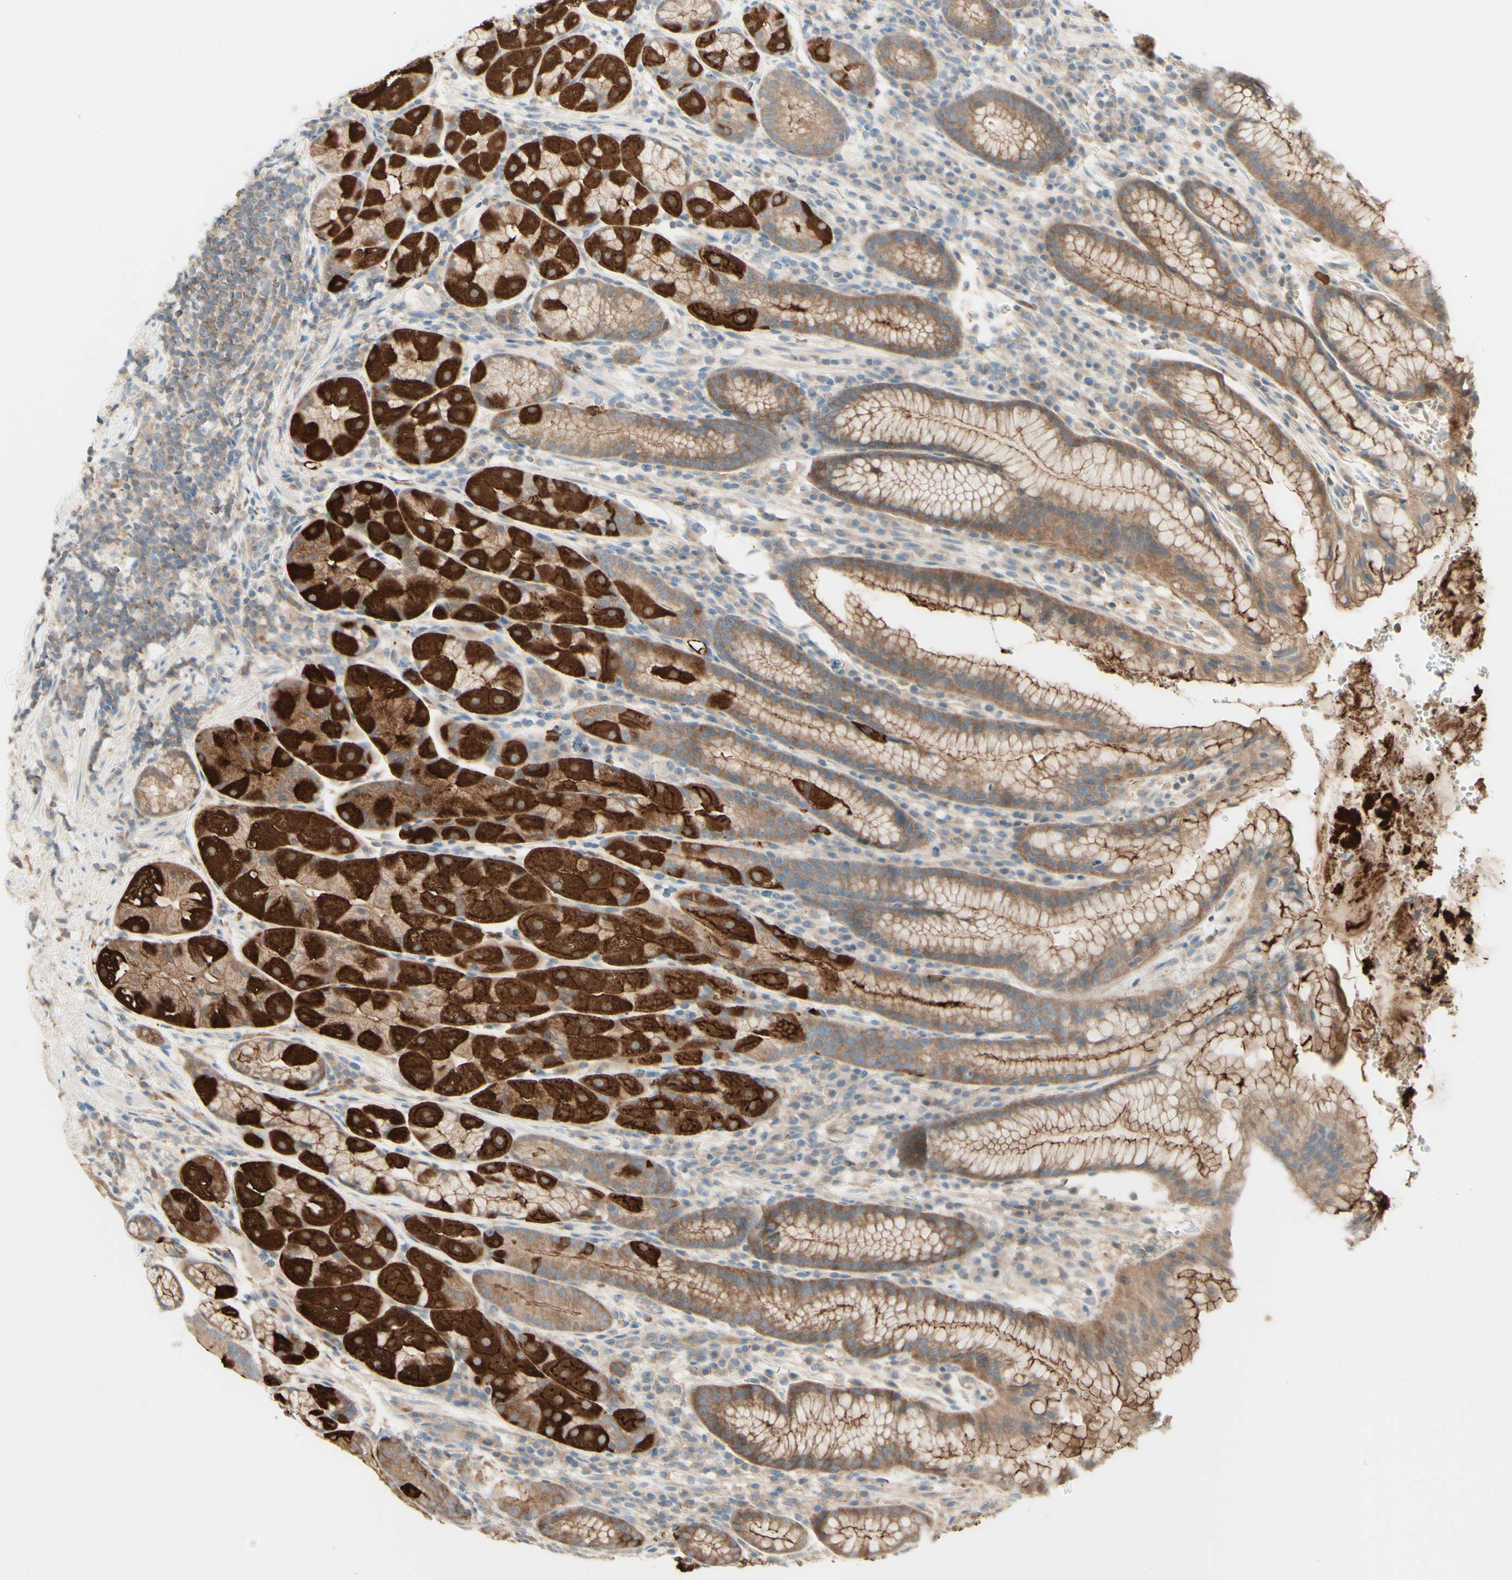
{"staining": {"intensity": "strong", "quantity": "25%-75%", "location": "cytoplasmic/membranous"}, "tissue": "stomach", "cell_type": "Glandular cells", "image_type": "normal", "snomed": [{"axis": "morphology", "description": "Normal tissue, NOS"}, {"axis": "topography", "description": "Stomach, lower"}], "caption": "About 25%-75% of glandular cells in unremarkable stomach exhibit strong cytoplasmic/membranous protein positivity as visualized by brown immunohistochemical staining.", "gene": "MTM1", "patient": {"sex": "male", "age": 52}}